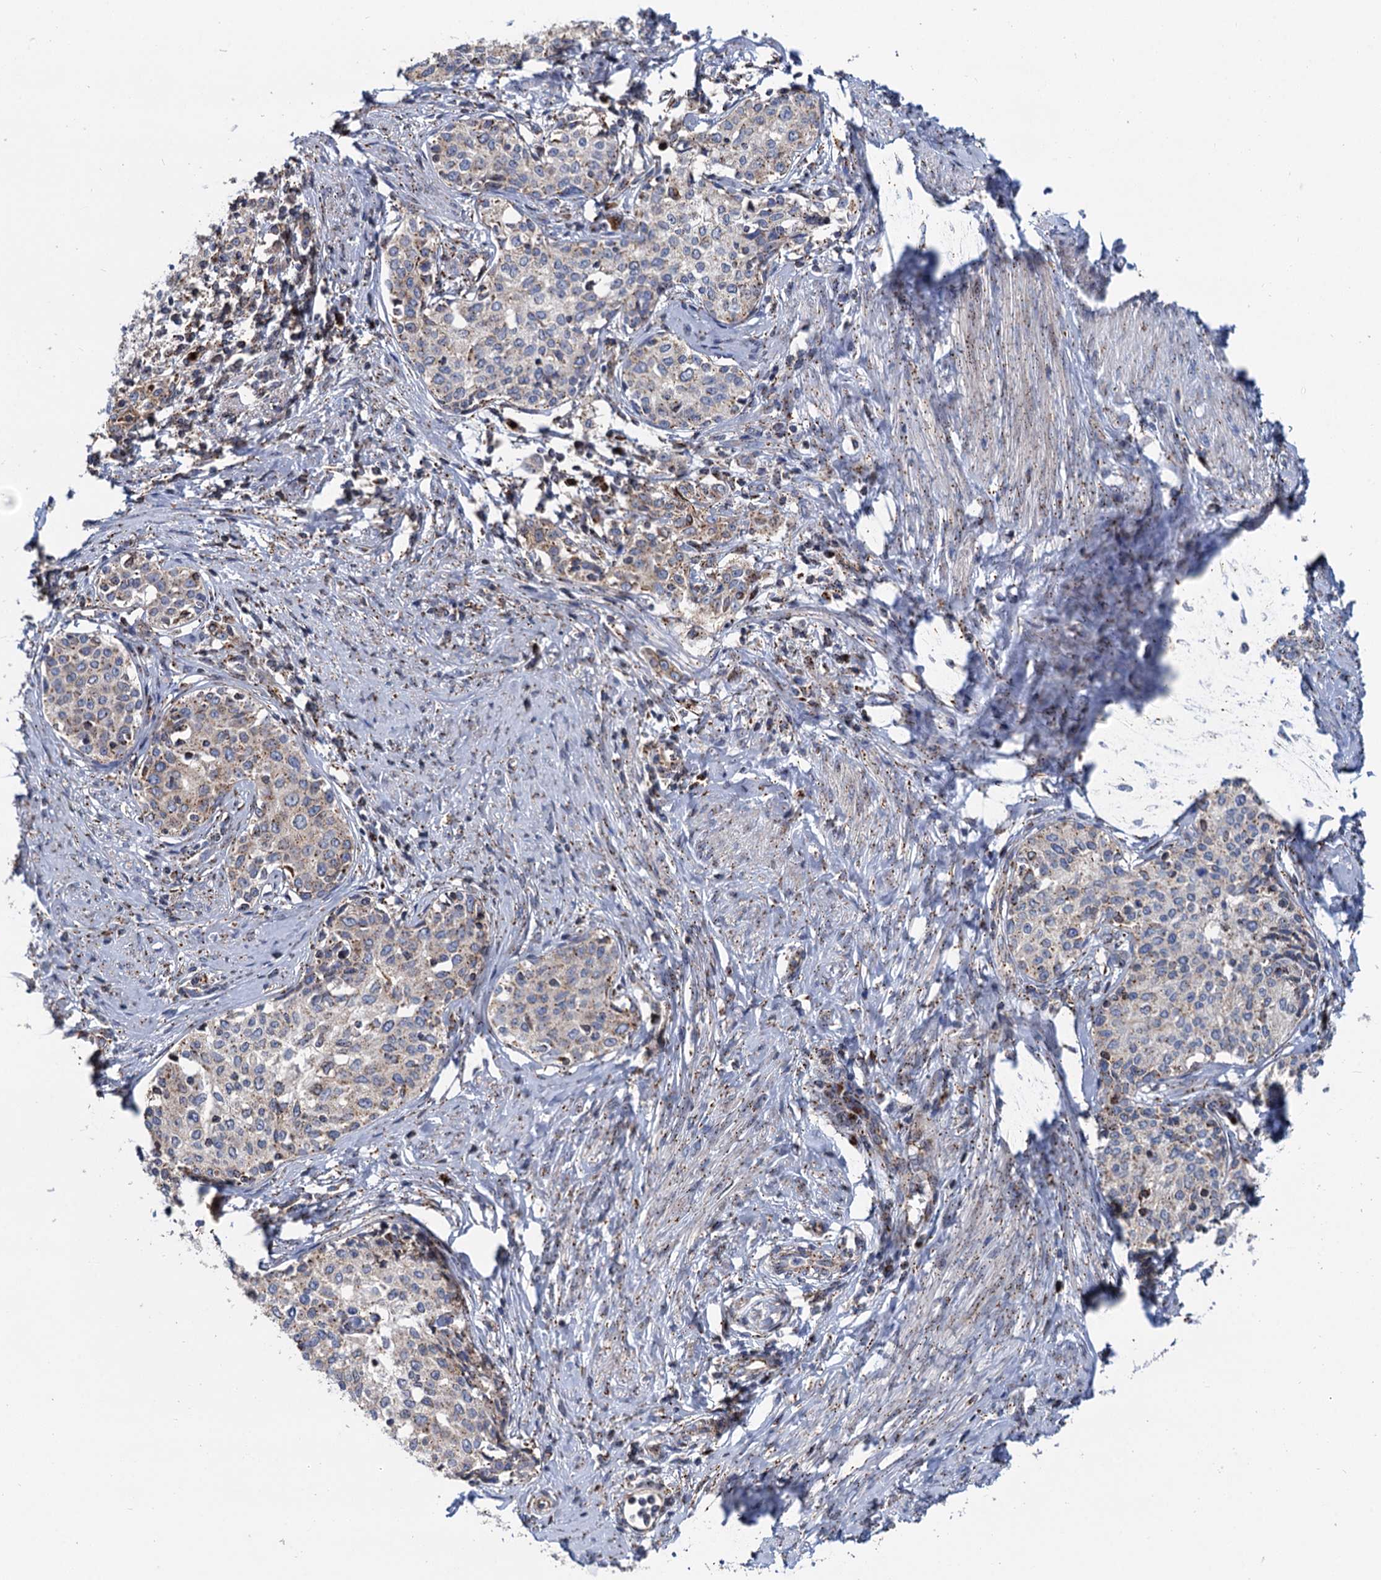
{"staining": {"intensity": "weak", "quantity": "<25%", "location": "cytoplasmic/membranous"}, "tissue": "cervical cancer", "cell_type": "Tumor cells", "image_type": "cancer", "snomed": [{"axis": "morphology", "description": "Squamous cell carcinoma, NOS"}, {"axis": "morphology", "description": "Adenocarcinoma, NOS"}, {"axis": "topography", "description": "Cervix"}], "caption": "DAB (3,3'-diaminobenzidine) immunohistochemical staining of cervical adenocarcinoma demonstrates no significant expression in tumor cells.", "gene": "SUPT20H", "patient": {"sex": "female", "age": 52}}